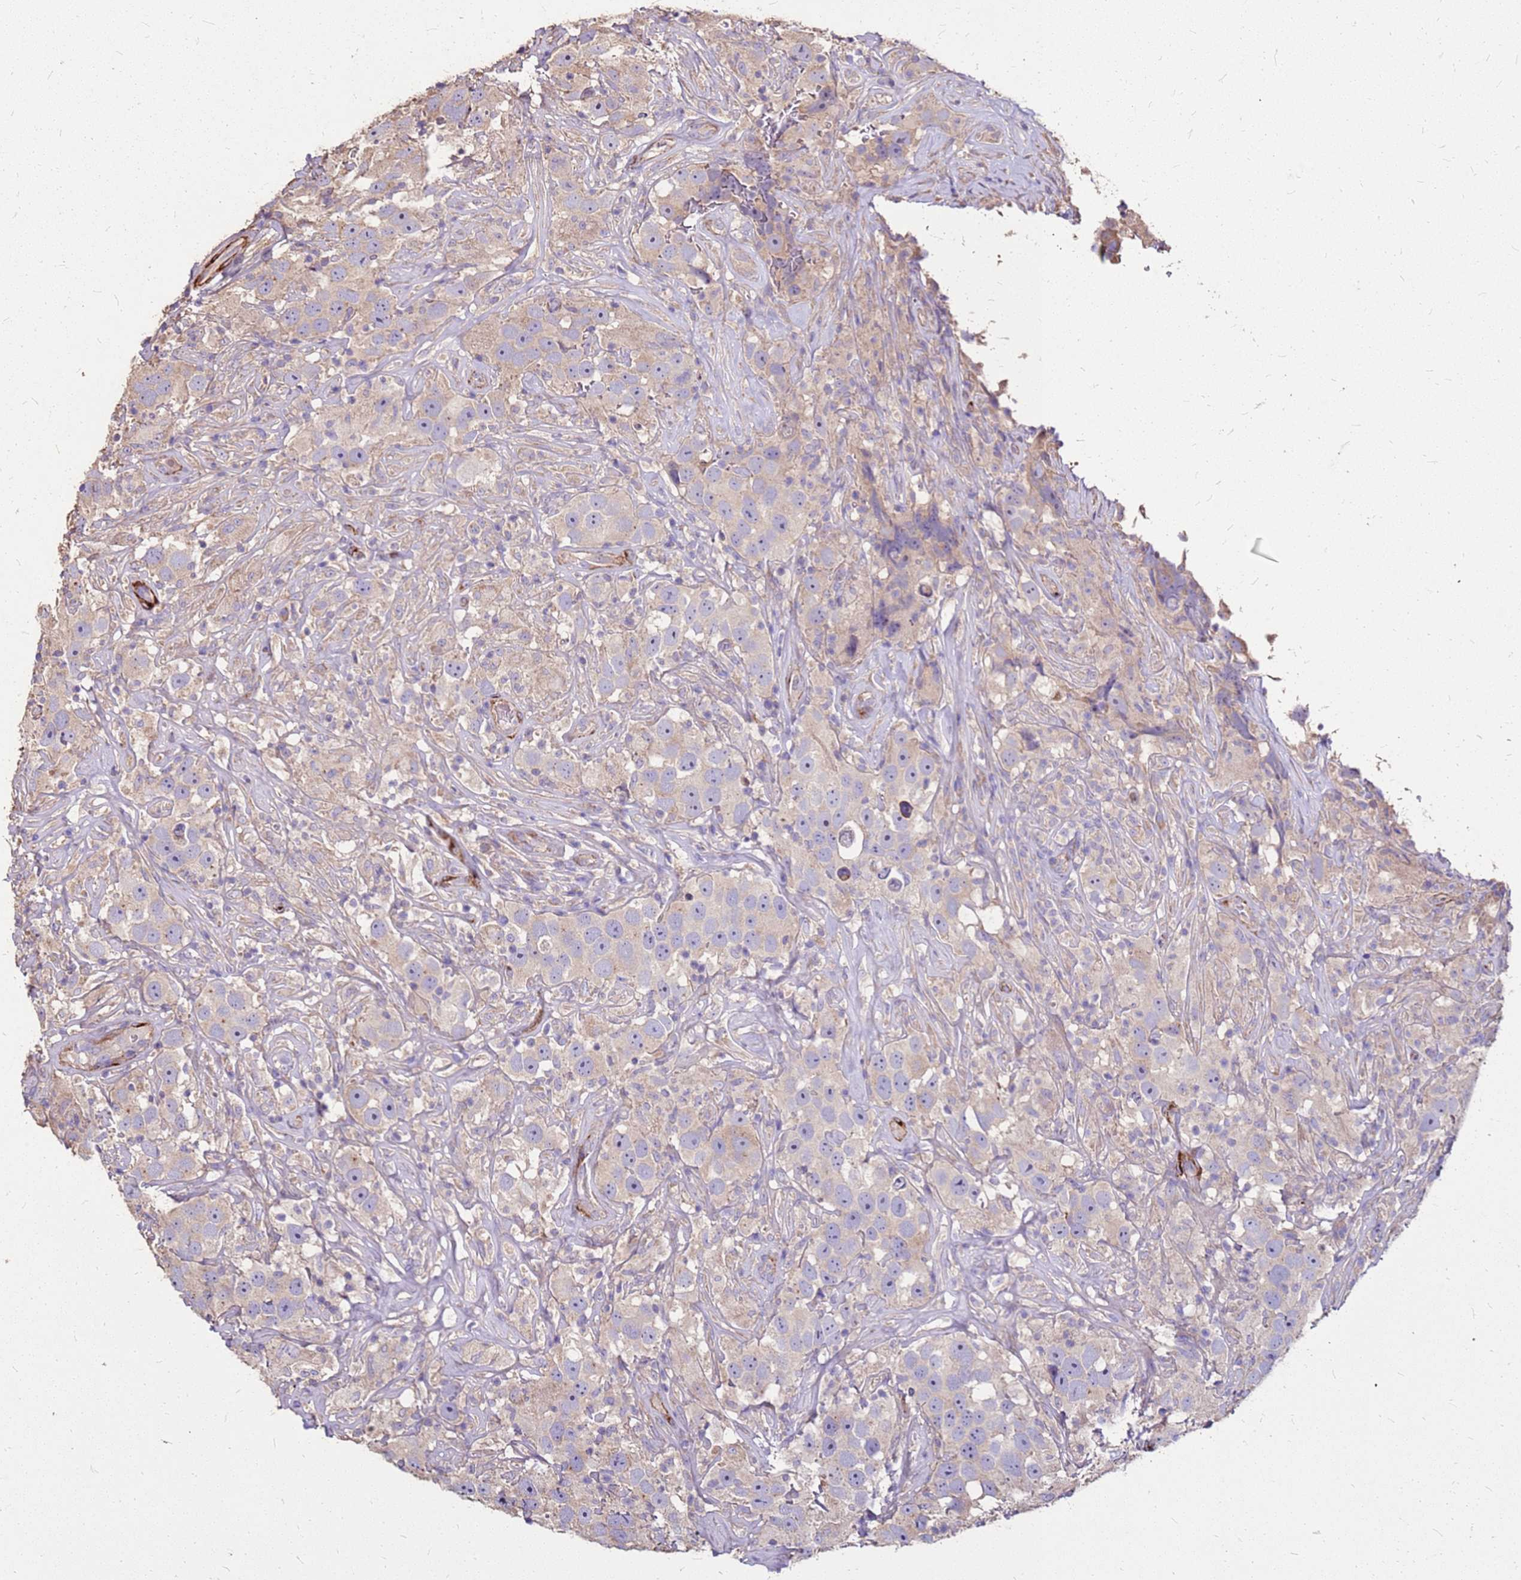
{"staining": {"intensity": "negative", "quantity": "none", "location": "none"}, "tissue": "testis cancer", "cell_type": "Tumor cells", "image_type": "cancer", "snomed": [{"axis": "morphology", "description": "Seminoma, NOS"}, {"axis": "topography", "description": "Testis"}], "caption": "Immunohistochemistry (IHC) histopathology image of human testis seminoma stained for a protein (brown), which reveals no expression in tumor cells.", "gene": "EXD3", "patient": {"sex": "male", "age": 49}}